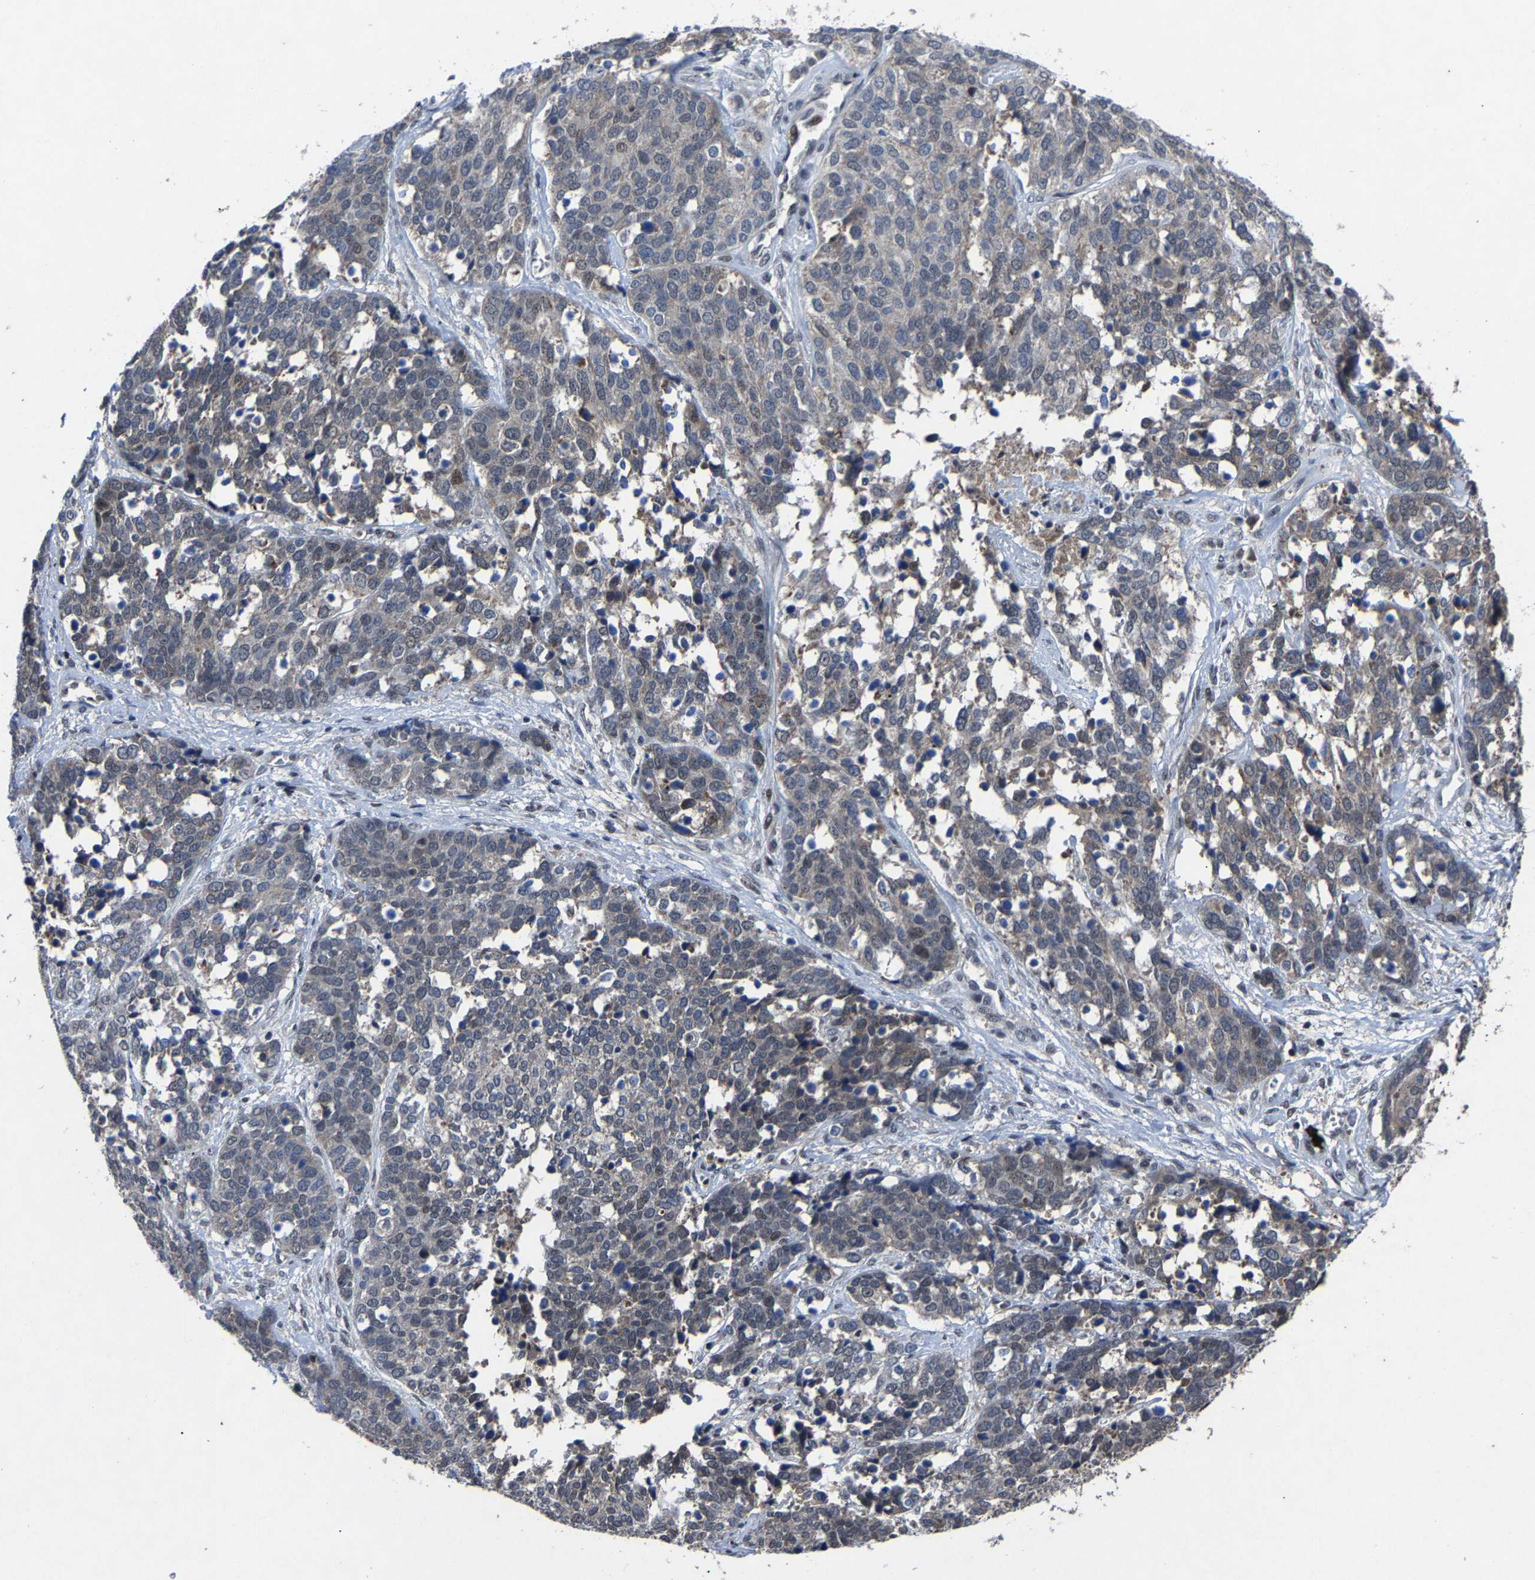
{"staining": {"intensity": "weak", "quantity": "<25%", "location": "nuclear"}, "tissue": "ovarian cancer", "cell_type": "Tumor cells", "image_type": "cancer", "snomed": [{"axis": "morphology", "description": "Cystadenocarcinoma, serous, NOS"}, {"axis": "topography", "description": "Ovary"}], "caption": "There is no significant staining in tumor cells of serous cystadenocarcinoma (ovarian).", "gene": "LSM8", "patient": {"sex": "female", "age": 44}}